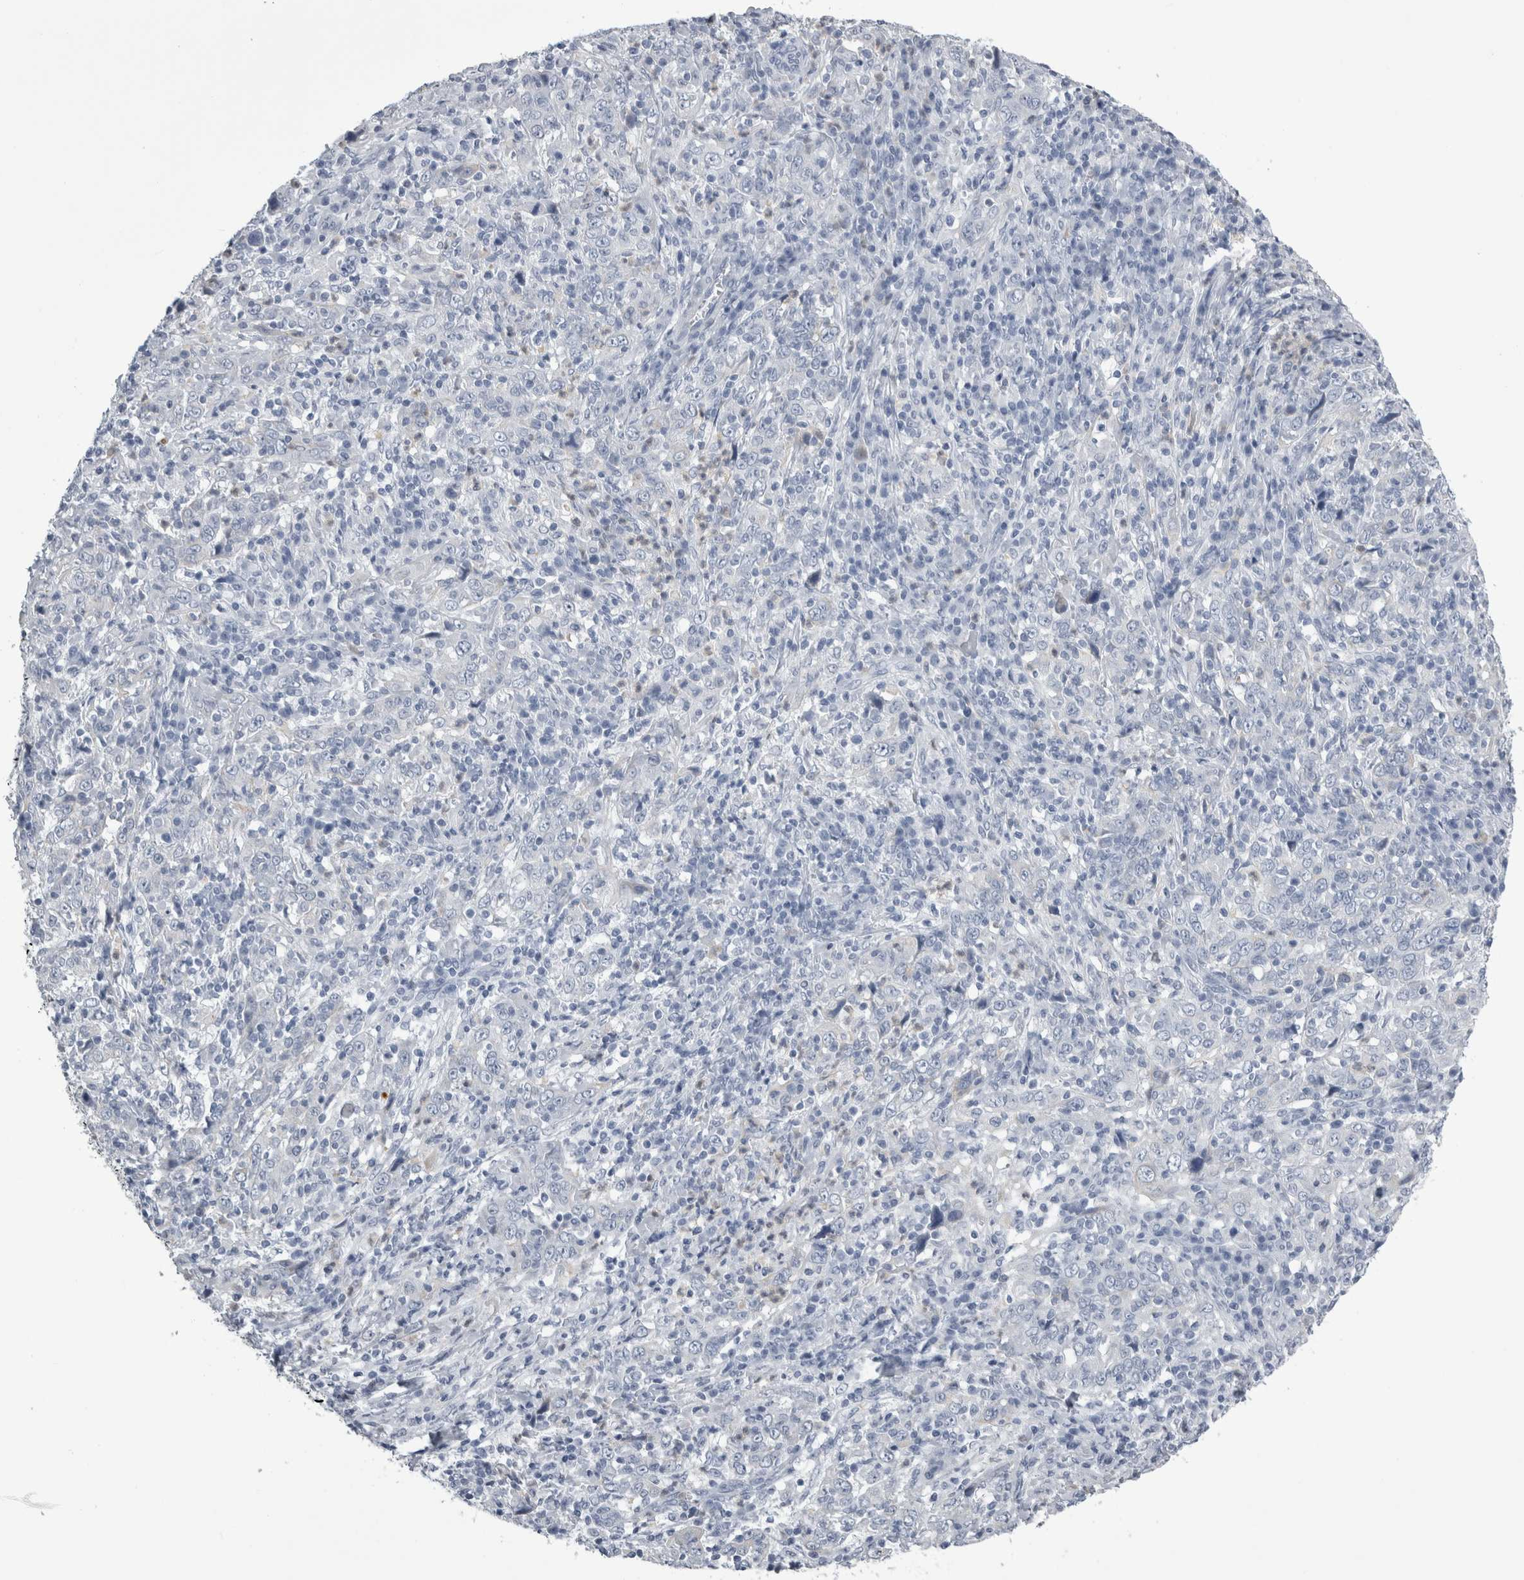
{"staining": {"intensity": "negative", "quantity": "none", "location": "none"}, "tissue": "cervical cancer", "cell_type": "Tumor cells", "image_type": "cancer", "snomed": [{"axis": "morphology", "description": "Squamous cell carcinoma, NOS"}, {"axis": "topography", "description": "Cervix"}], "caption": "DAB immunohistochemical staining of human cervical cancer (squamous cell carcinoma) reveals no significant expression in tumor cells.", "gene": "ALDH8A1", "patient": {"sex": "female", "age": 46}}